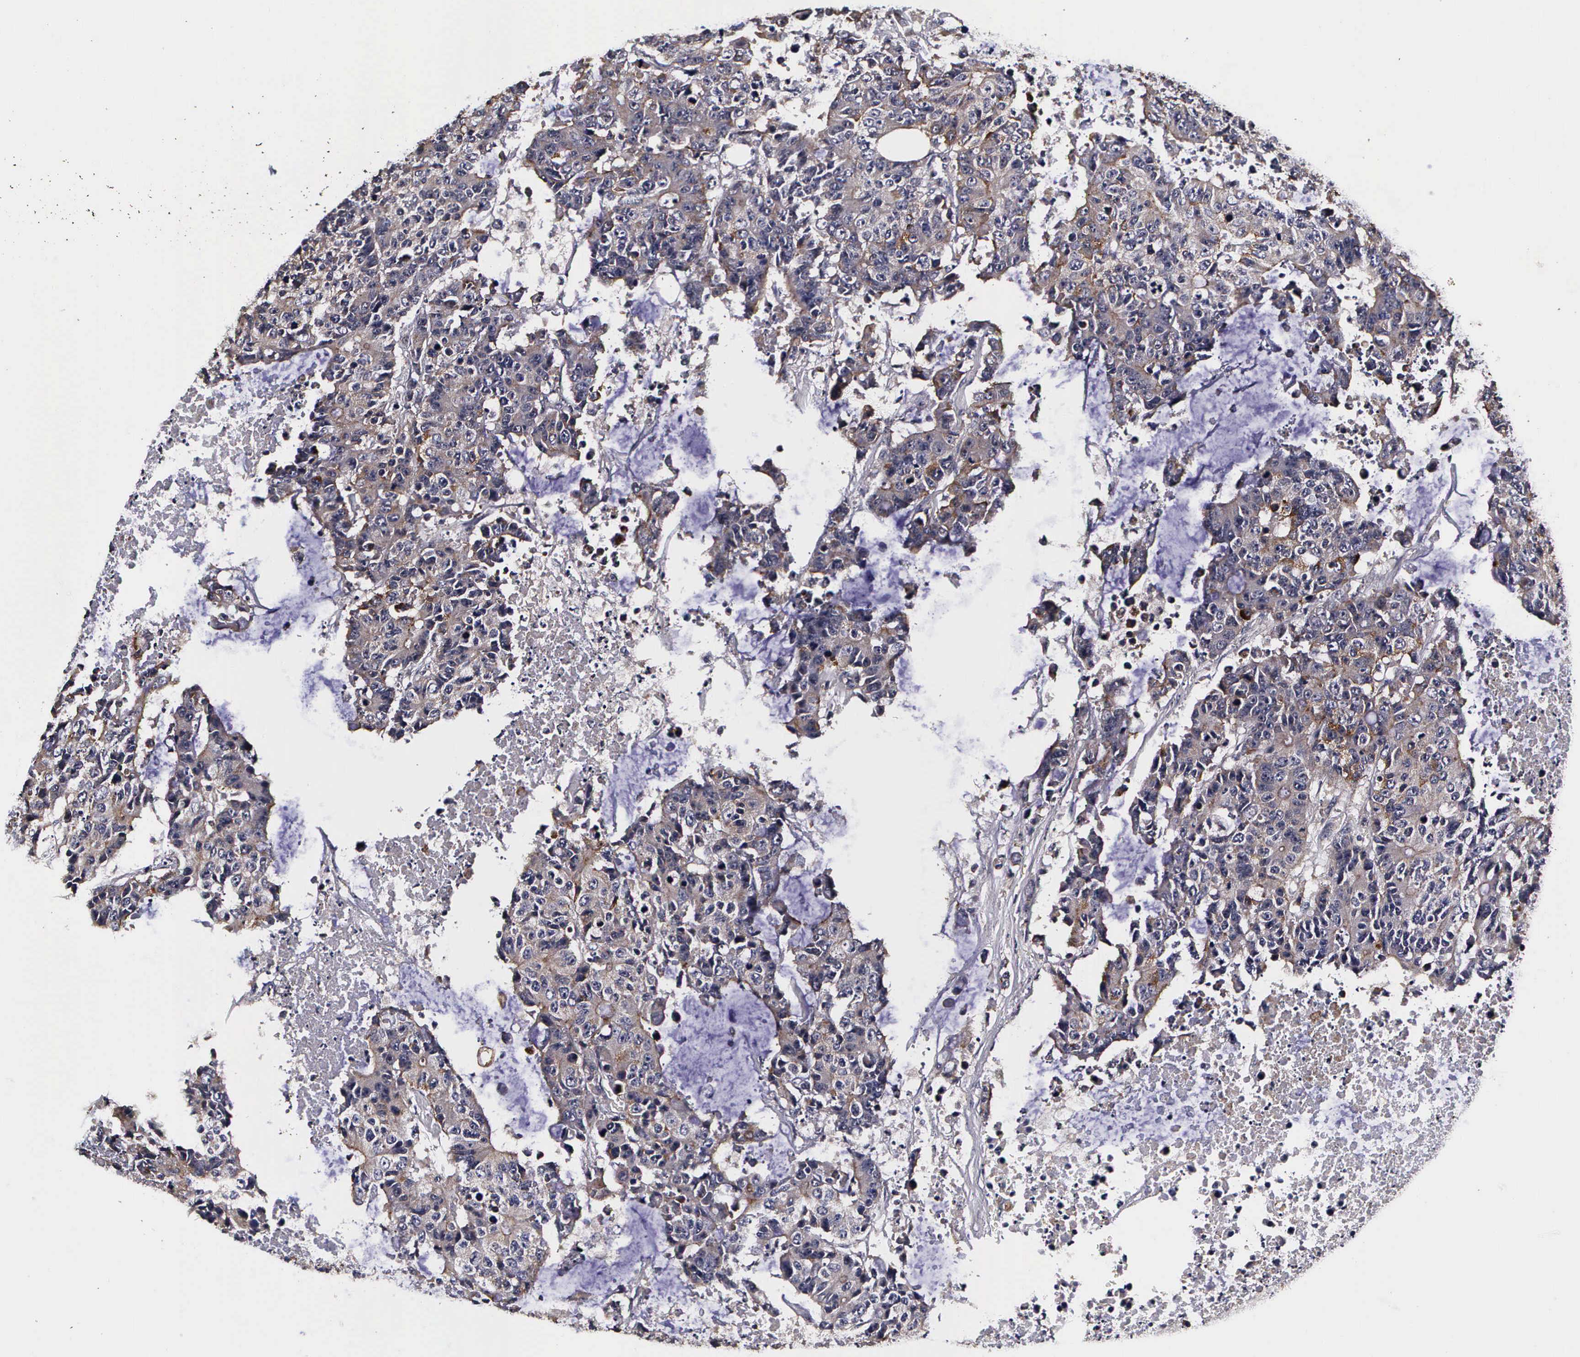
{"staining": {"intensity": "weak", "quantity": ">75%", "location": "cytoplasmic/membranous"}, "tissue": "colorectal cancer", "cell_type": "Tumor cells", "image_type": "cancer", "snomed": [{"axis": "morphology", "description": "Adenocarcinoma, NOS"}, {"axis": "topography", "description": "Colon"}], "caption": "Immunohistochemistry (IHC) photomicrograph of human colorectal adenocarcinoma stained for a protein (brown), which shows low levels of weak cytoplasmic/membranous expression in approximately >75% of tumor cells.", "gene": "PSMA3", "patient": {"sex": "female", "age": 86}}